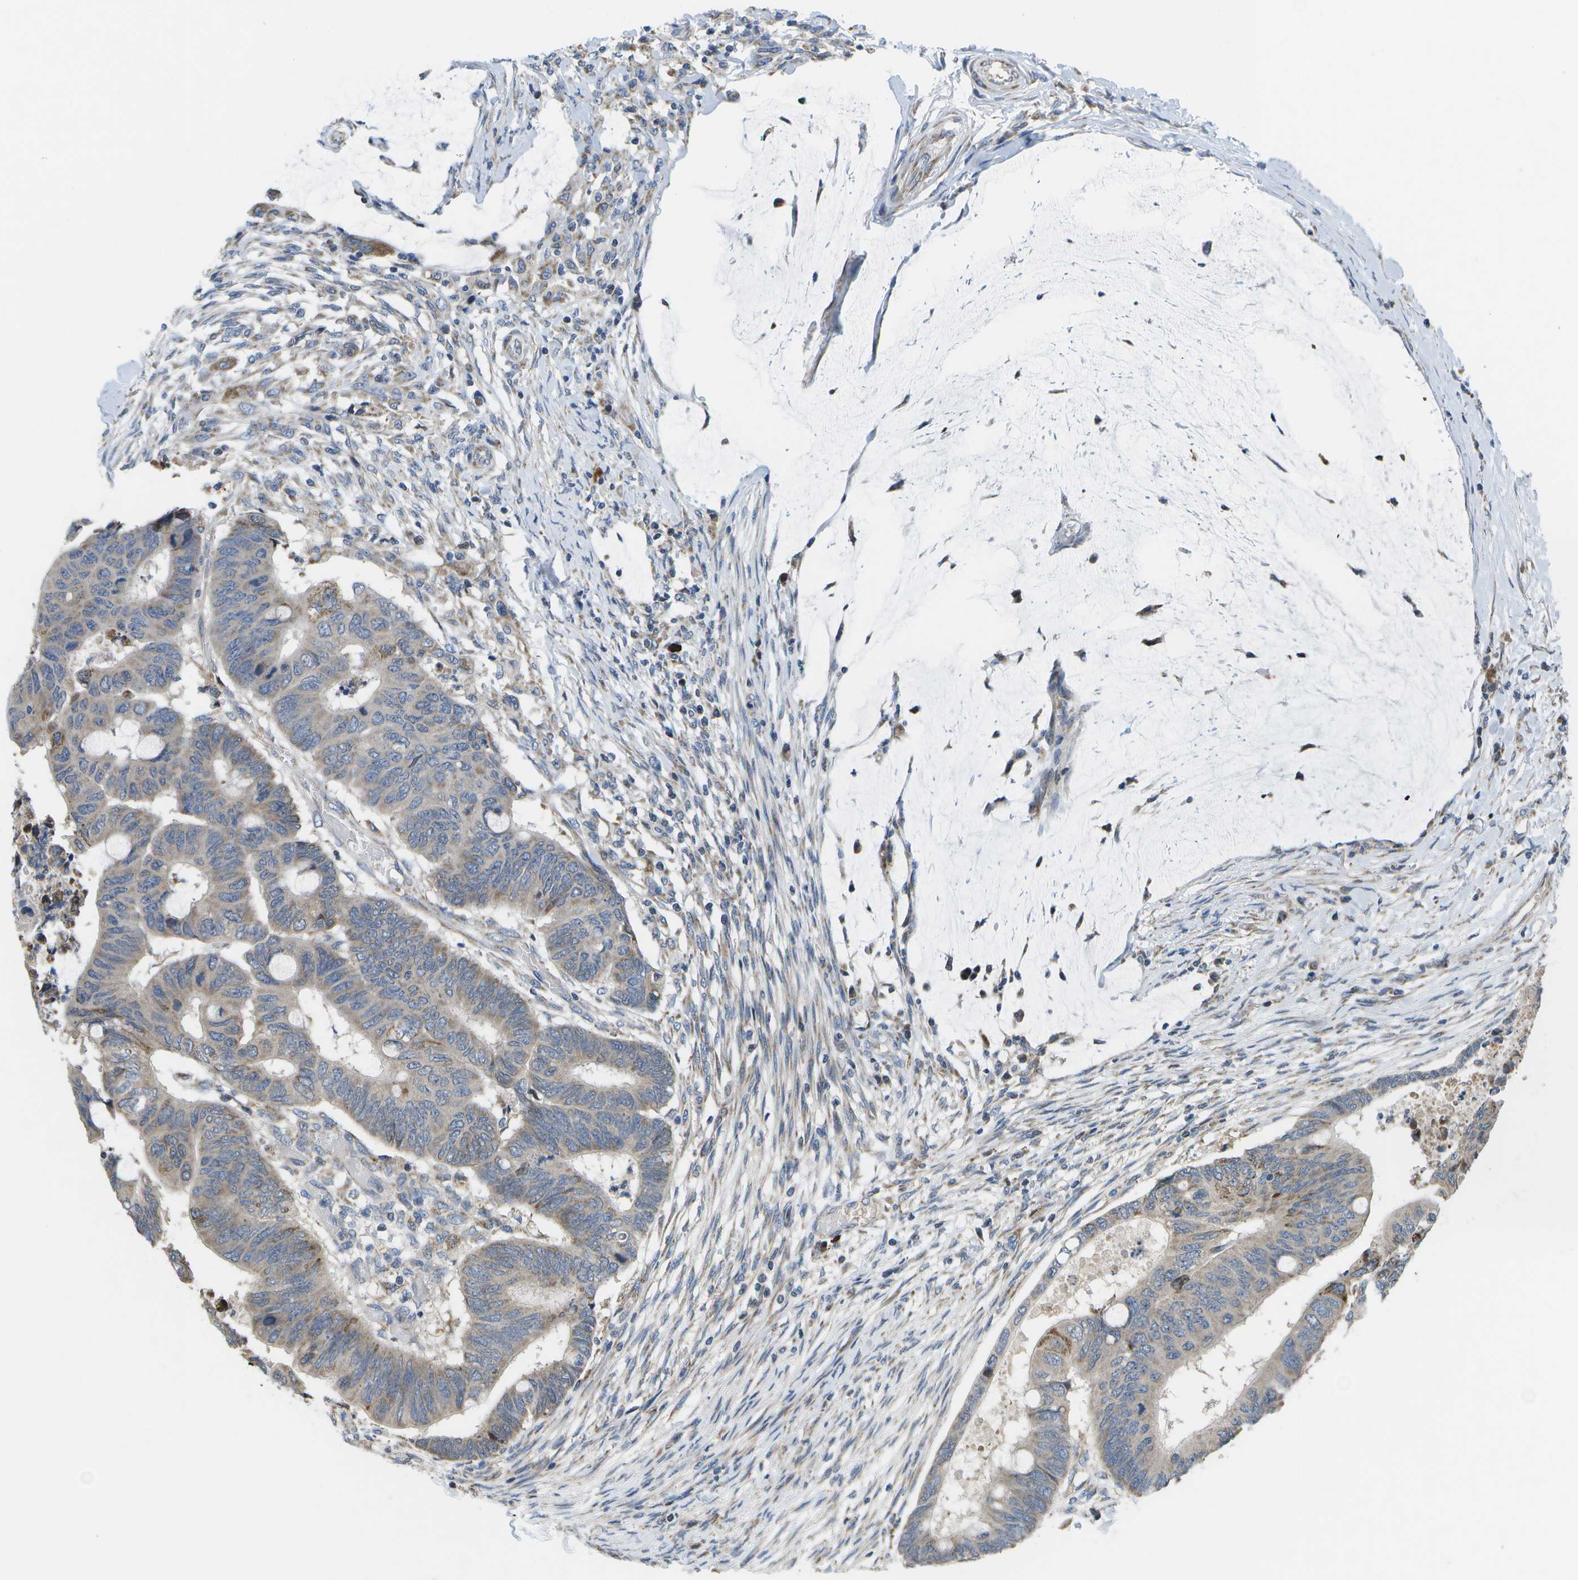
{"staining": {"intensity": "weak", "quantity": ">75%", "location": "cytoplasmic/membranous"}, "tissue": "colorectal cancer", "cell_type": "Tumor cells", "image_type": "cancer", "snomed": [{"axis": "morphology", "description": "Normal tissue, NOS"}, {"axis": "morphology", "description": "Adenocarcinoma, NOS"}, {"axis": "topography", "description": "Rectum"}, {"axis": "topography", "description": "Peripheral nerve tissue"}], "caption": "An image of human colorectal cancer (adenocarcinoma) stained for a protein shows weak cytoplasmic/membranous brown staining in tumor cells.", "gene": "HADHA", "patient": {"sex": "male", "age": 92}}